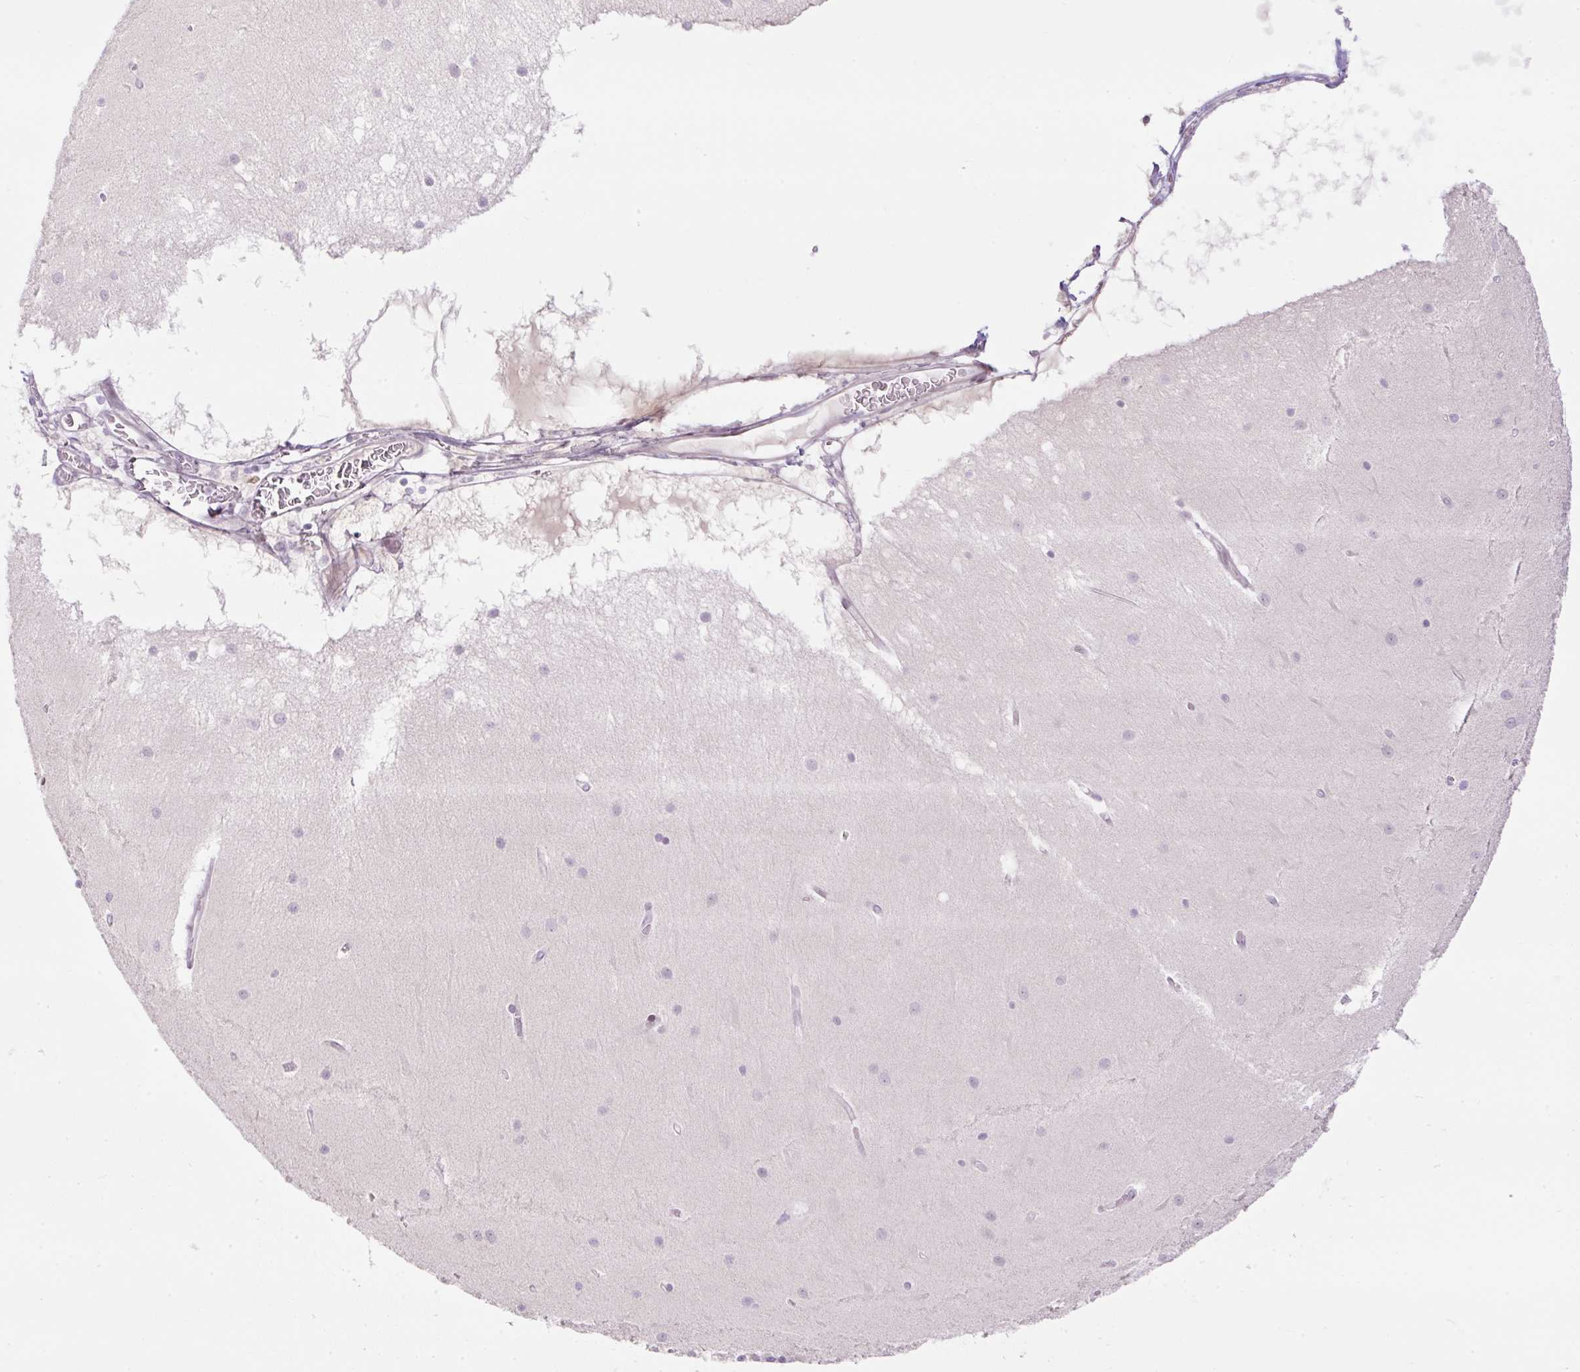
{"staining": {"intensity": "negative", "quantity": "none", "location": "none"}, "tissue": "cerebellum", "cell_type": "Cells in granular layer", "image_type": "normal", "snomed": [{"axis": "morphology", "description": "Normal tissue, NOS"}, {"axis": "topography", "description": "Cerebellum"}], "caption": "A micrograph of human cerebellum is negative for staining in cells in granular layer. The staining was performed using DAB (3,3'-diaminobenzidine) to visualize the protein expression in brown, while the nuclei were stained in blue with hematoxylin (Magnification: 20x).", "gene": "ENSG00000268750", "patient": {"sex": "female", "age": 54}}